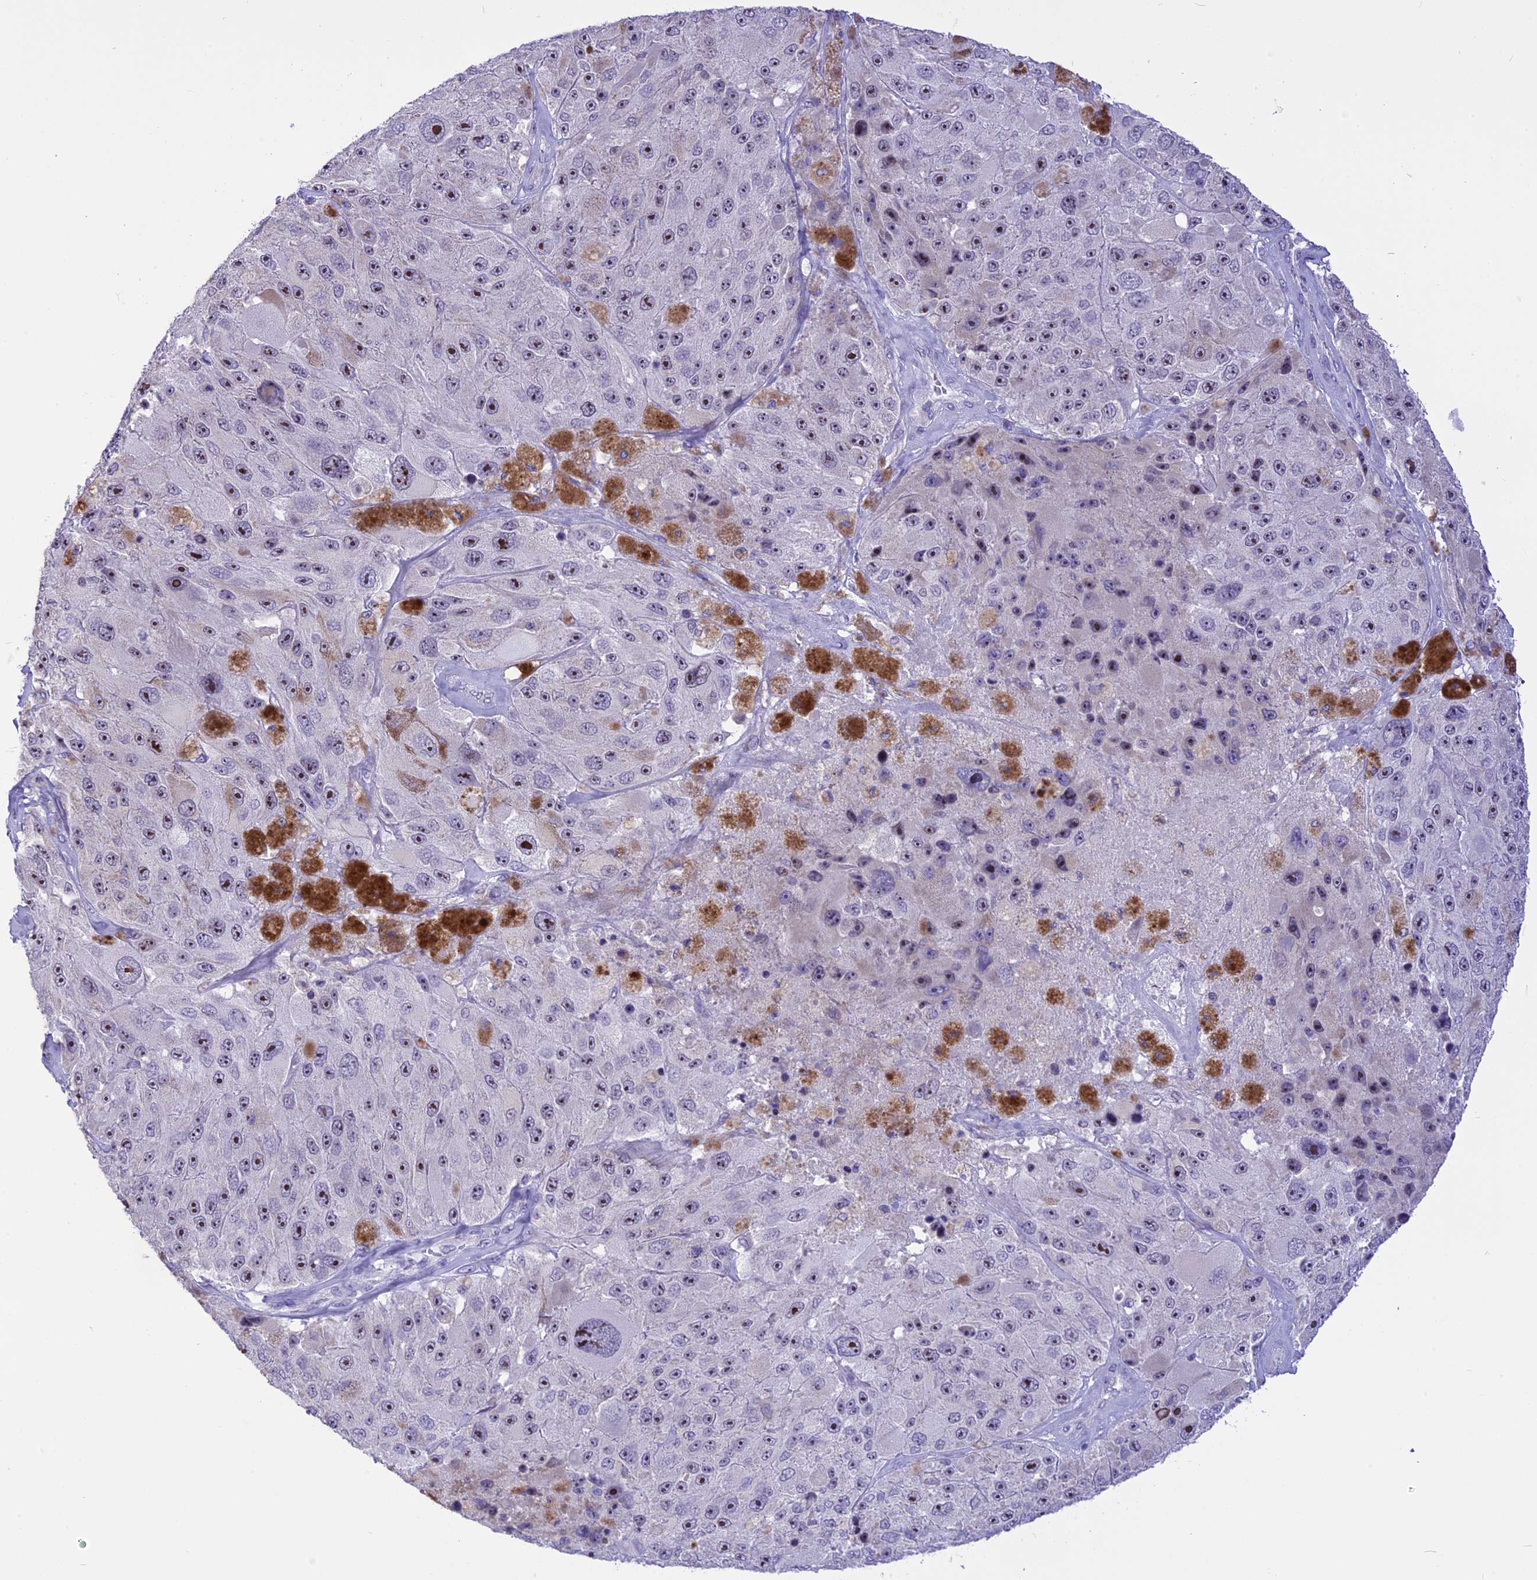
{"staining": {"intensity": "moderate", "quantity": "25%-75%", "location": "nuclear"}, "tissue": "melanoma", "cell_type": "Tumor cells", "image_type": "cancer", "snomed": [{"axis": "morphology", "description": "Malignant melanoma, Metastatic site"}, {"axis": "topography", "description": "Lymph node"}], "caption": "Human malignant melanoma (metastatic site) stained with a protein marker reveals moderate staining in tumor cells.", "gene": "CMSS1", "patient": {"sex": "male", "age": 62}}